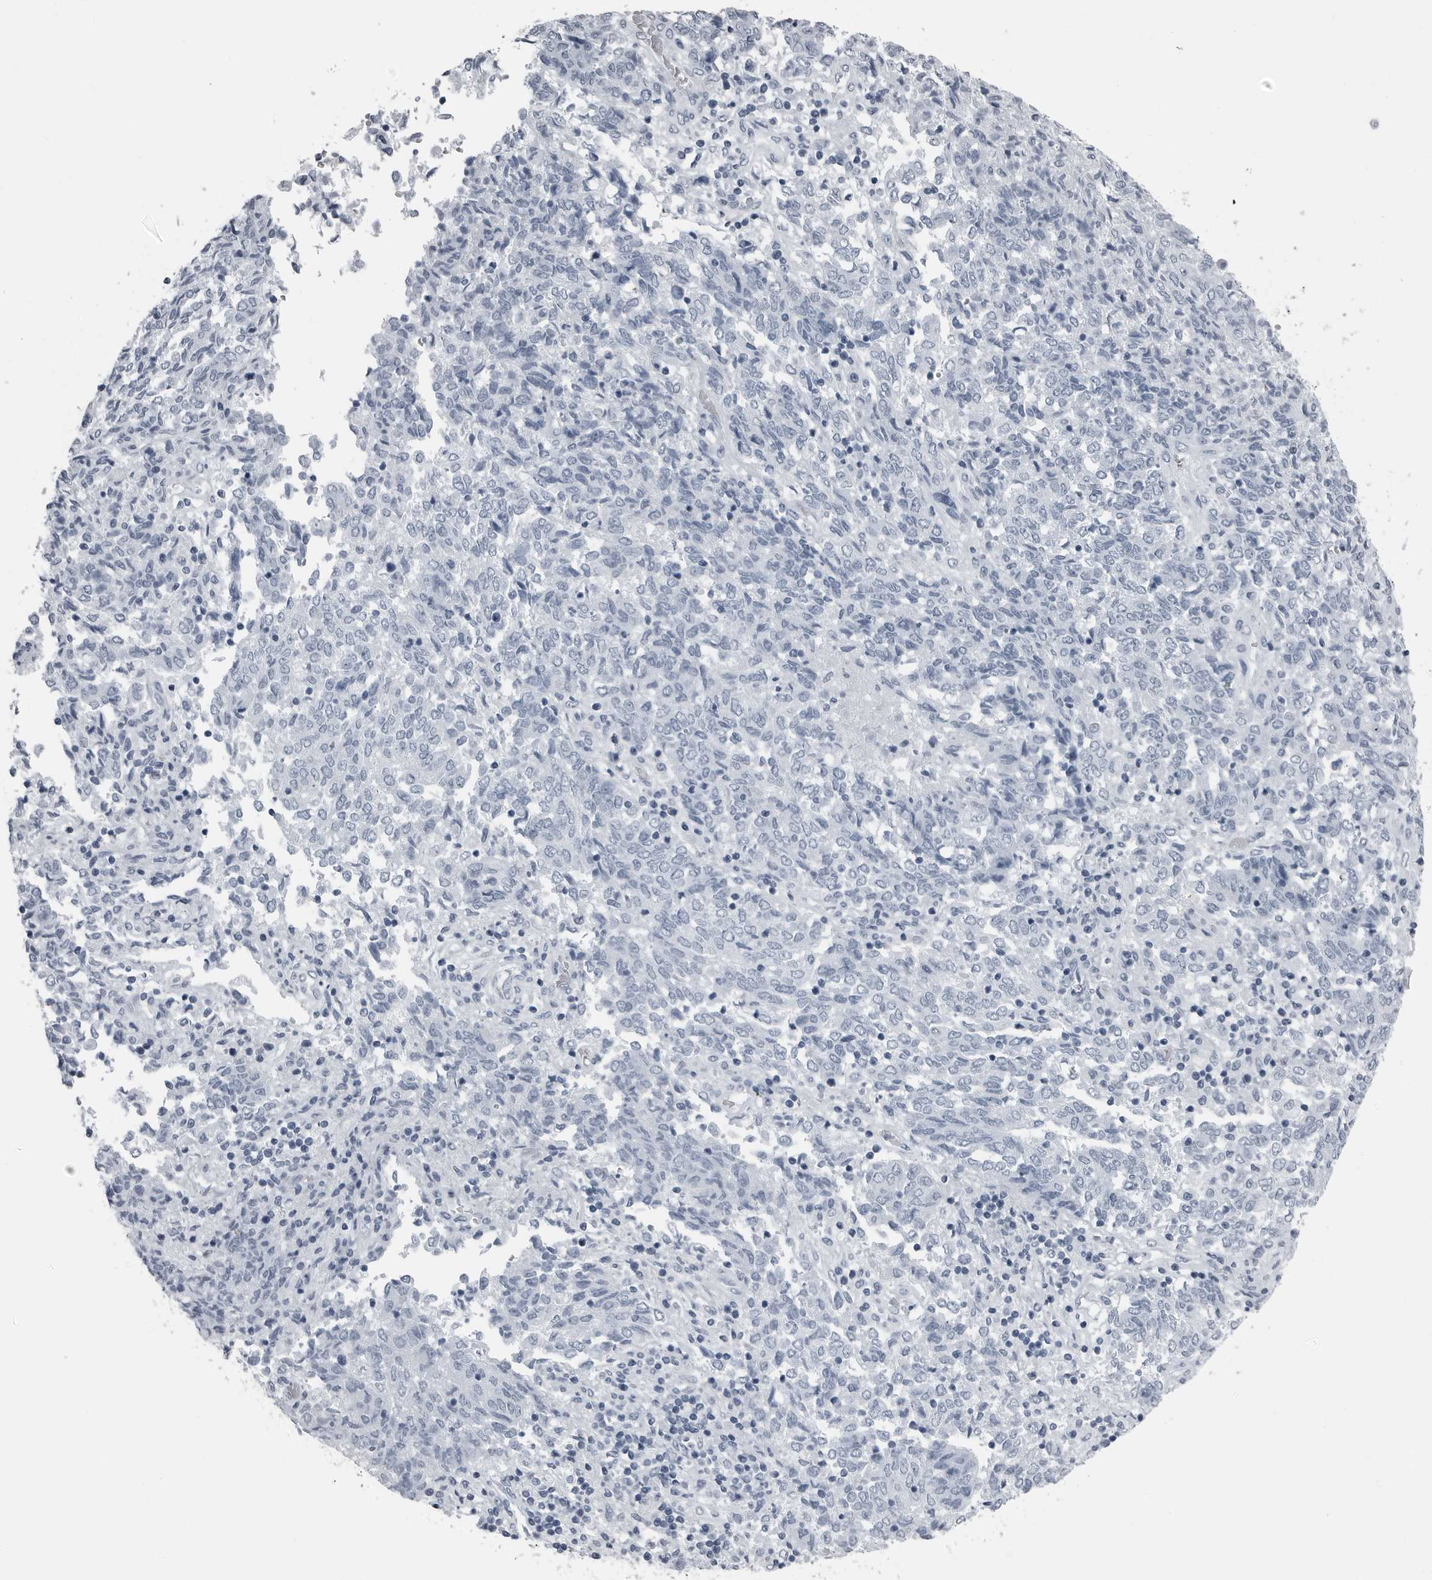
{"staining": {"intensity": "negative", "quantity": "none", "location": "none"}, "tissue": "endometrial cancer", "cell_type": "Tumor cells", "image_type": "cancer", "snomed": [{"axis": "morphology", "description": "Adenocarcinoma, NOS"}, {"axis": "topography", "description": "Endometrium"}], "caption": "Immunohistochemistry (IHC) image of human adenocarcinoma (endometrial) stained for a protein (brown), which exhibits no expression in tumor cells.", "gene": "SPINK1", "patient": {"sex": "female", "age": 80}}